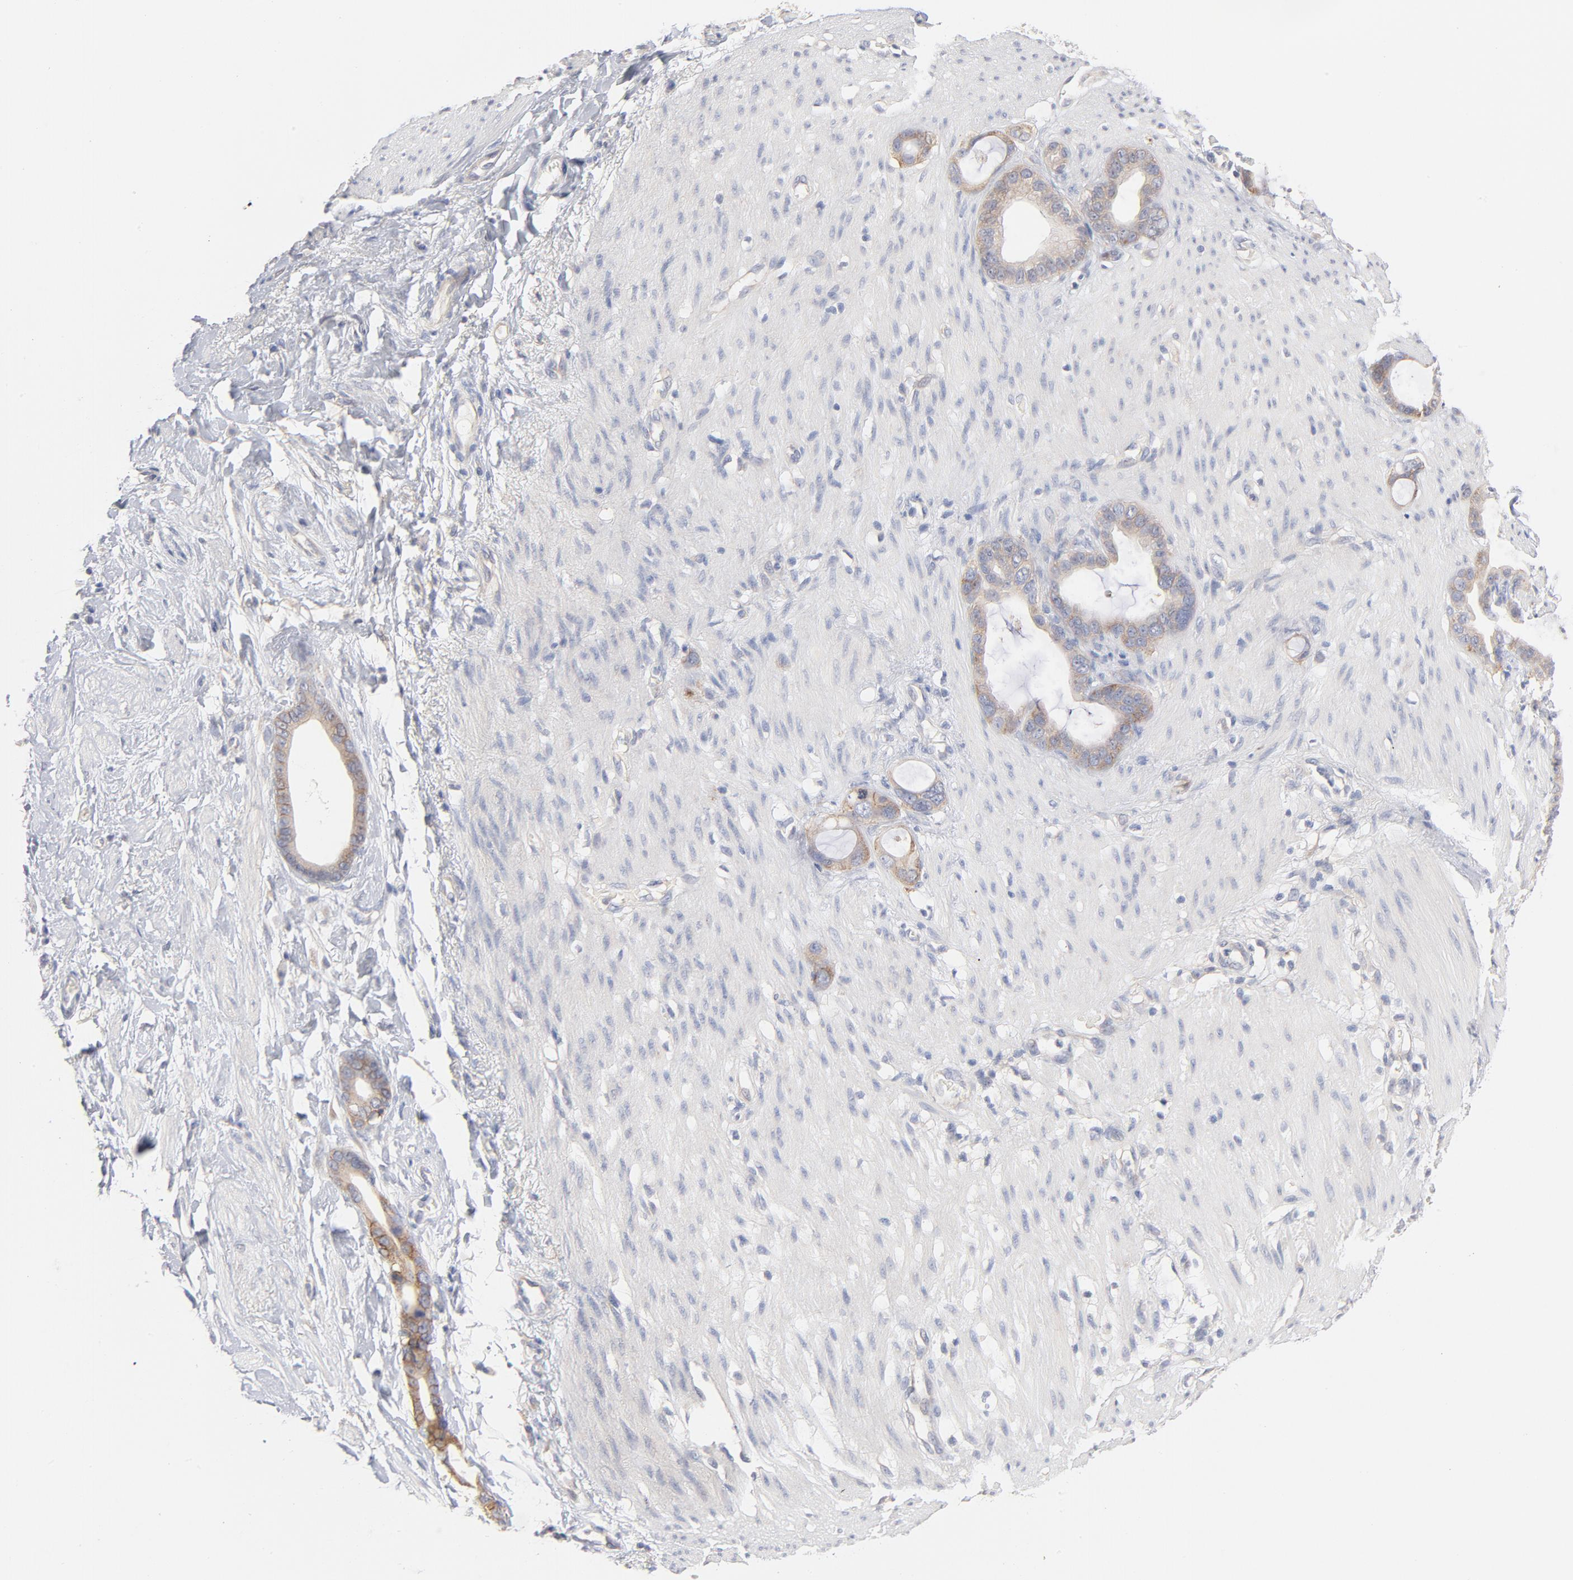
{"staining": {"intensity": "weak", "quantity": ">75%", "location": "cytoplasmic/membranous"}, "tissue": "stomach cancer", "cell_type": "Tumor cells", "image_type": "cancer", "snomed": [{"axis": "morphology", "description": "Adenocarcinoma, NOS"}, {"axis": "topography", "description": "Stomach"}], "caption": "Protein analysis of stomach adenocarcinoma tissue reveals weak cytoplasmic/membranous expression in approximately >75% of tumor cells.", "gene": "SETD3", "patient": {"sex": "female", "age": 75}}